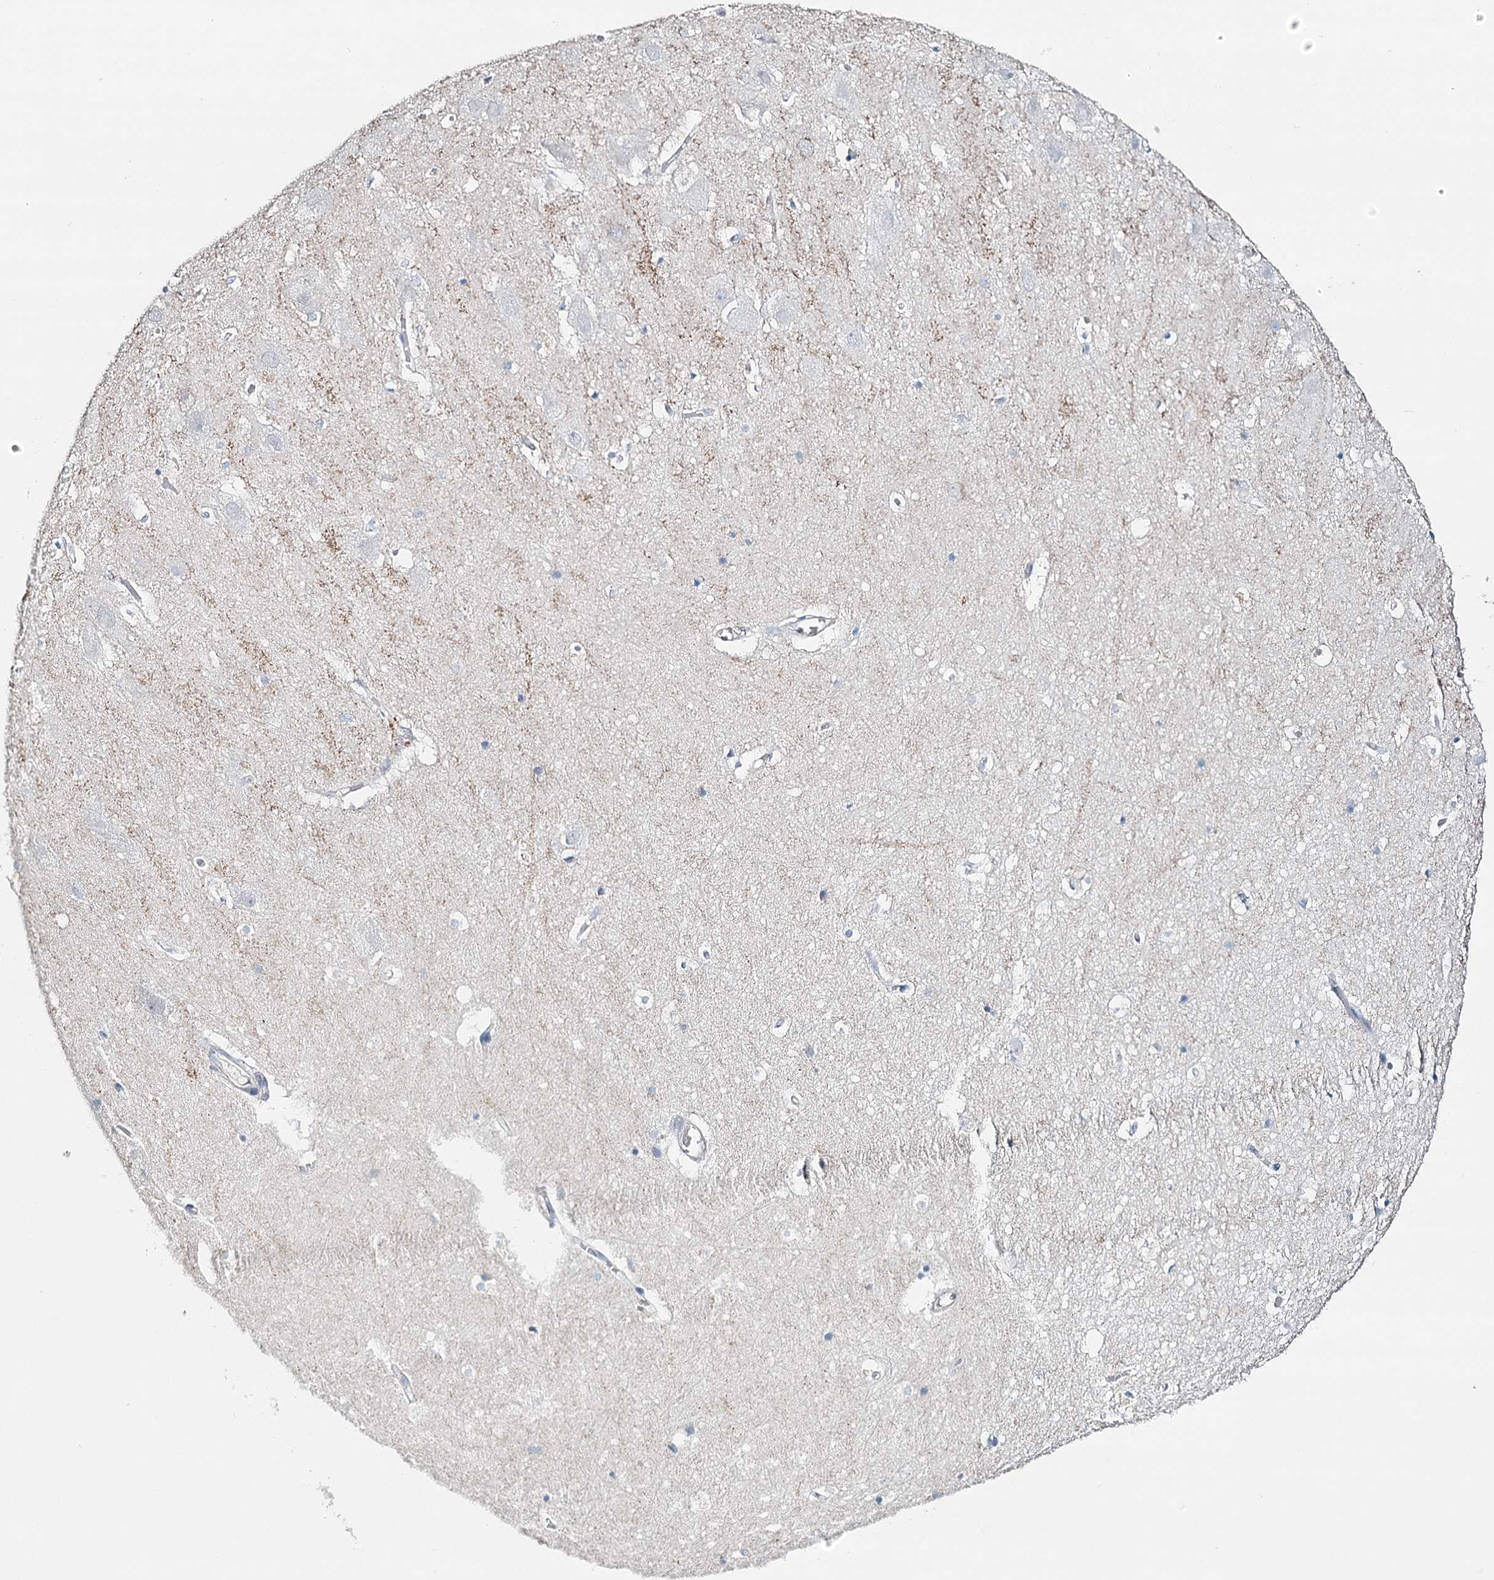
{"staining": {"intensity": "negative", "quantity": "none", "location": "none"}, "tissue": "hippocampus", "cell_type": "Glial cells", "image_type": "normal", "snomed": [{"axis": "morphology", "description": "Normal tissue, NOS"}, {"axis": "topography", "description": "Hippocampus"}], "caption": "This histopathology image is of benign hippocampus stained with immunohistochemistry to label a protein in brown with the nuclei are counter-stained blue. There is no staining in glial cells.", "gene": "SYNPO", "patient": {"sex": "female", "age": 52}}